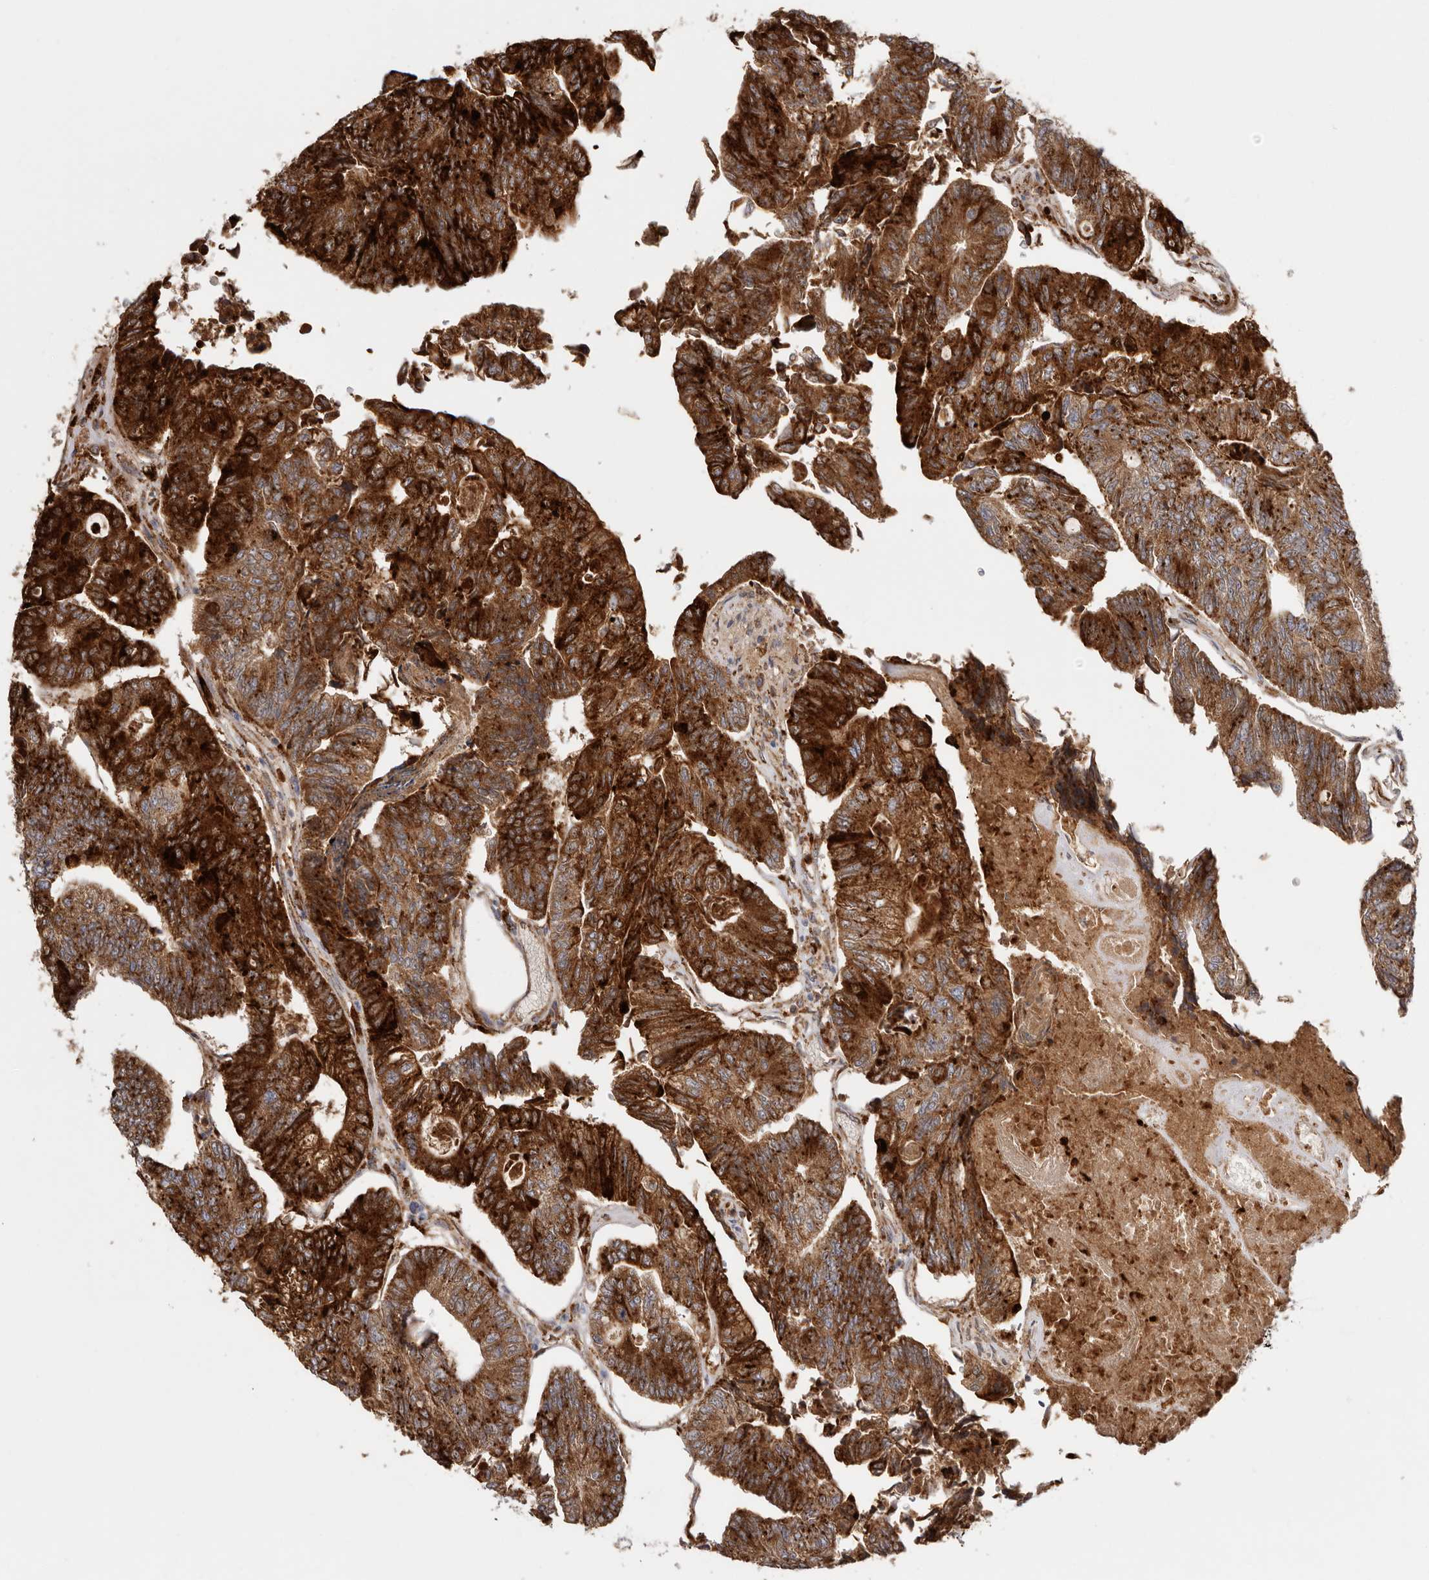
{"staining": {"intensity": "strong", "quantity": ">75%", "location": "cytoplasmic/membranous"}, "tissue": "colorectal cancer", "cell_type": "Tumor cells", "image_type": "cancer", "snomed": [{"axis": "morphology", "description": "Adenocarcinoma, NOS"}, {"axis": "topography", "description": "Colon"}], "caption": "Immunohistochemistry (IHC) micrograph of neoplastic tissue: human colorectal cancer (adenocarcinoma) stained using immunohistochemistry reveals high levels of strong protein expression localized specifically in the cytoplasmic/membranous of tumor cells, appearing as a cytoplasmic/membranous brown color.", "gene": "GRN", "patient": {"sex": "female", "age": 67}}